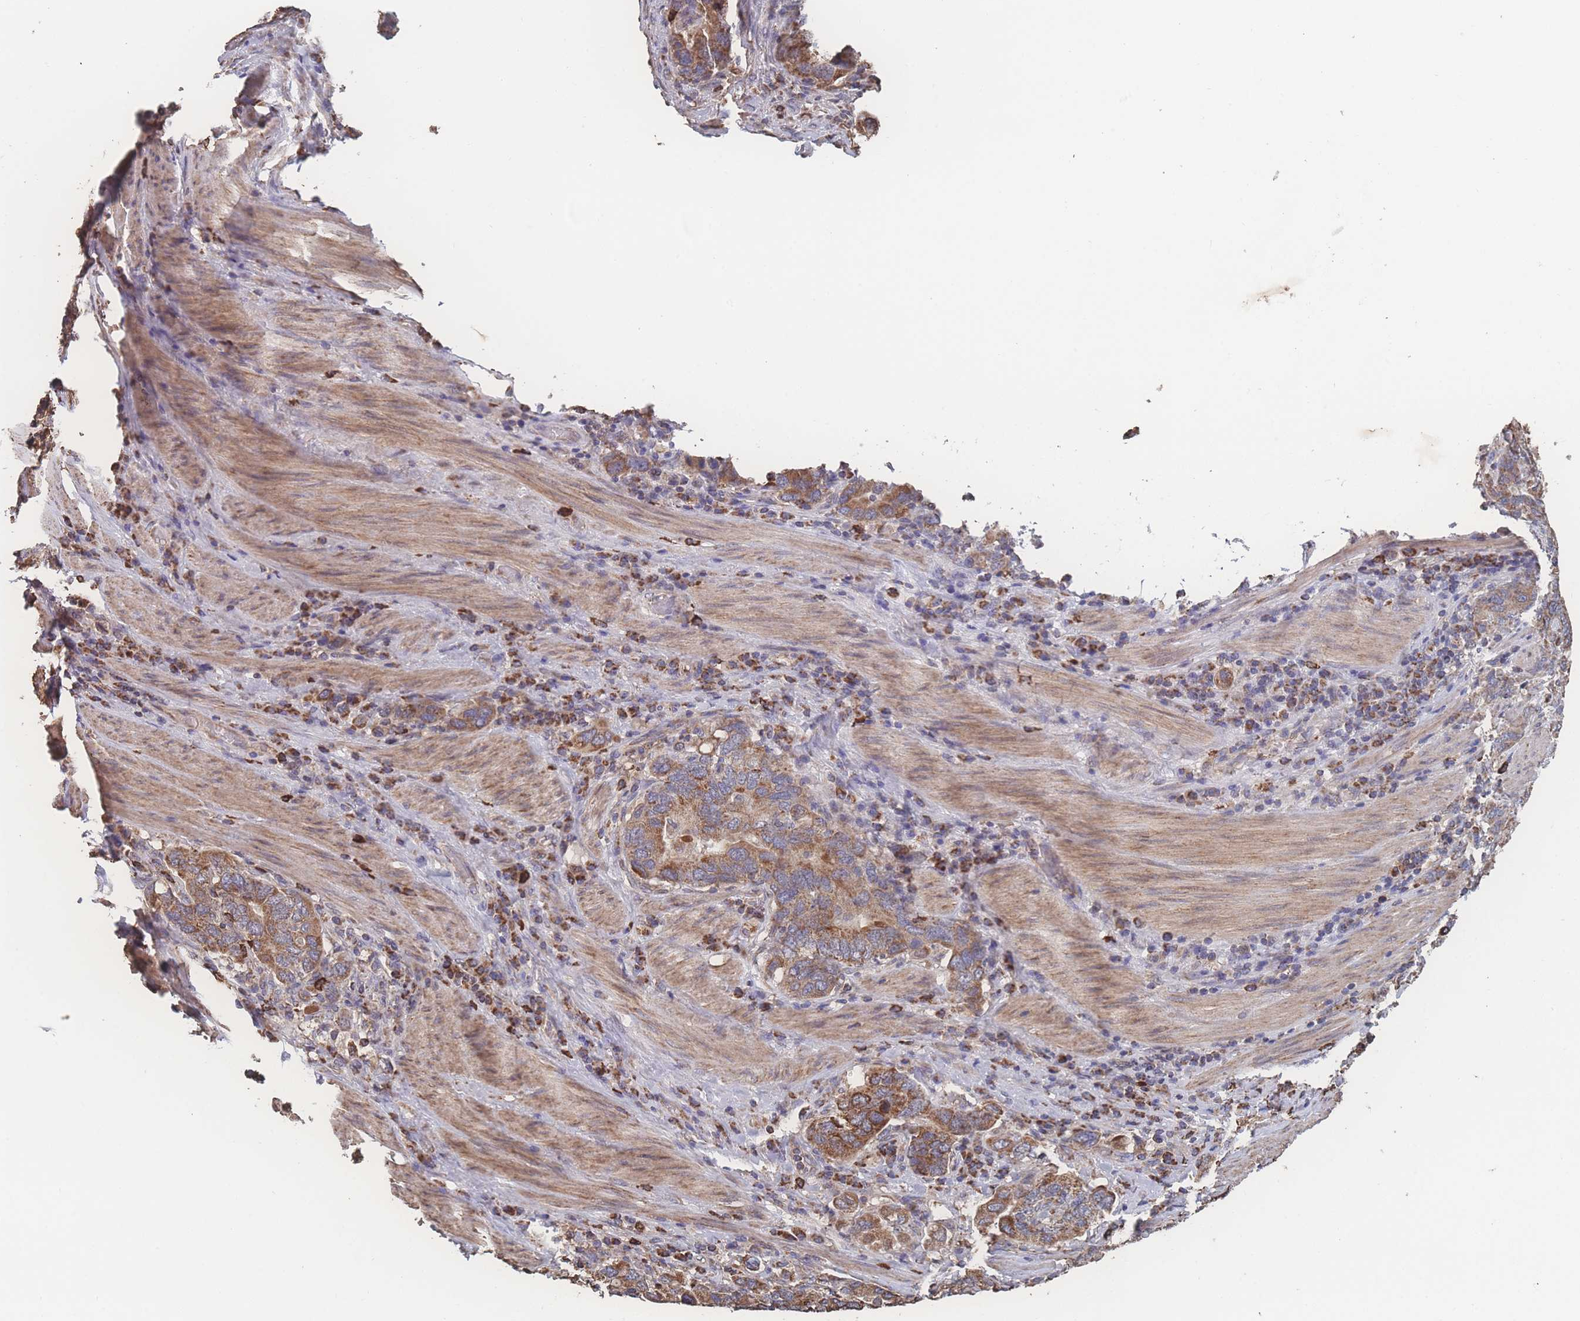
{"staining": {"intensity": "moderate", "quantity": ">75%", "location": "cytoplasmic/membranous"}, "tissue": "stomach cancer", "cell_type": "Tumor cells", "image_type": "cancer", "snomed": [{"axis": "morphology", "description": "Adenocarcinoma, NOS"}, {"axis": "topography", "description": "Stomach, upper"}, {"axis": "topography", "description": "Stomach"}], "caption": "Protein analysis of stomach cancer (adenocarcinoma) tissue exhibits moderate cytoplasmic/membranous expression in about >75% of tumor cells.", "gene": "SGSM3", "patient": {"sex": "male", "age": 62}}